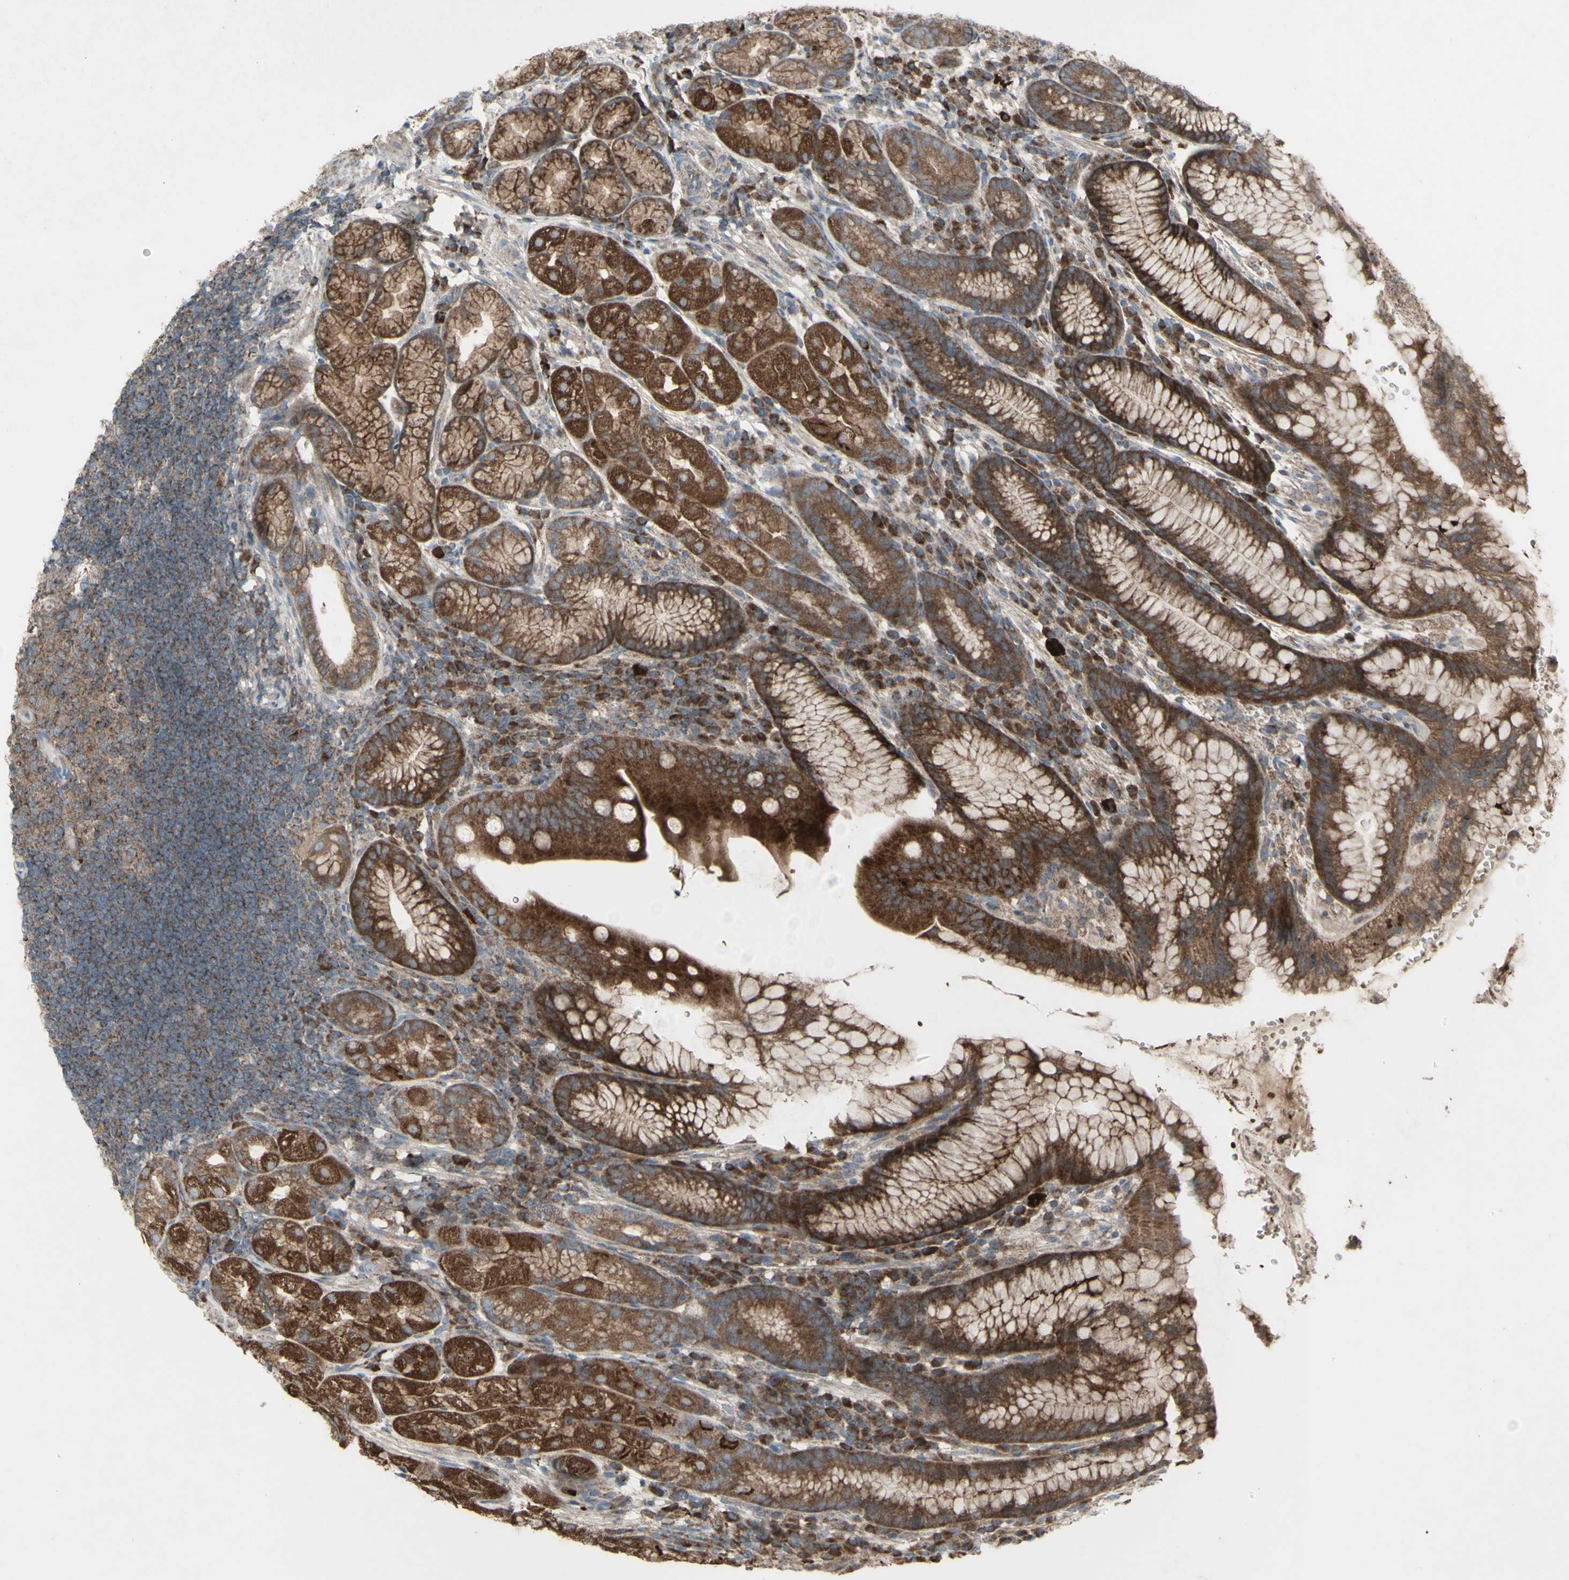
{"staining": {"intensity": "strong", "quantity": ">75%", "location": "cytoplasmic/membranous"}, "tissue": "stomach", "cell_type": "Glandular cells", "image_type": "normal", "snomed": [{"axis": "morphology", "description": "Normal tissue, NOS"}, {"axis": "topography", "description": "Stomach, lower"}], "caption": "Unremarkable stomach demonstrates strong cytoplasmic/membranous expression in about >75% of glandular cells, visualized by immunohistochemistry.", "gene": "SHC1", "patient": {"sex": "male", "age": 52}}